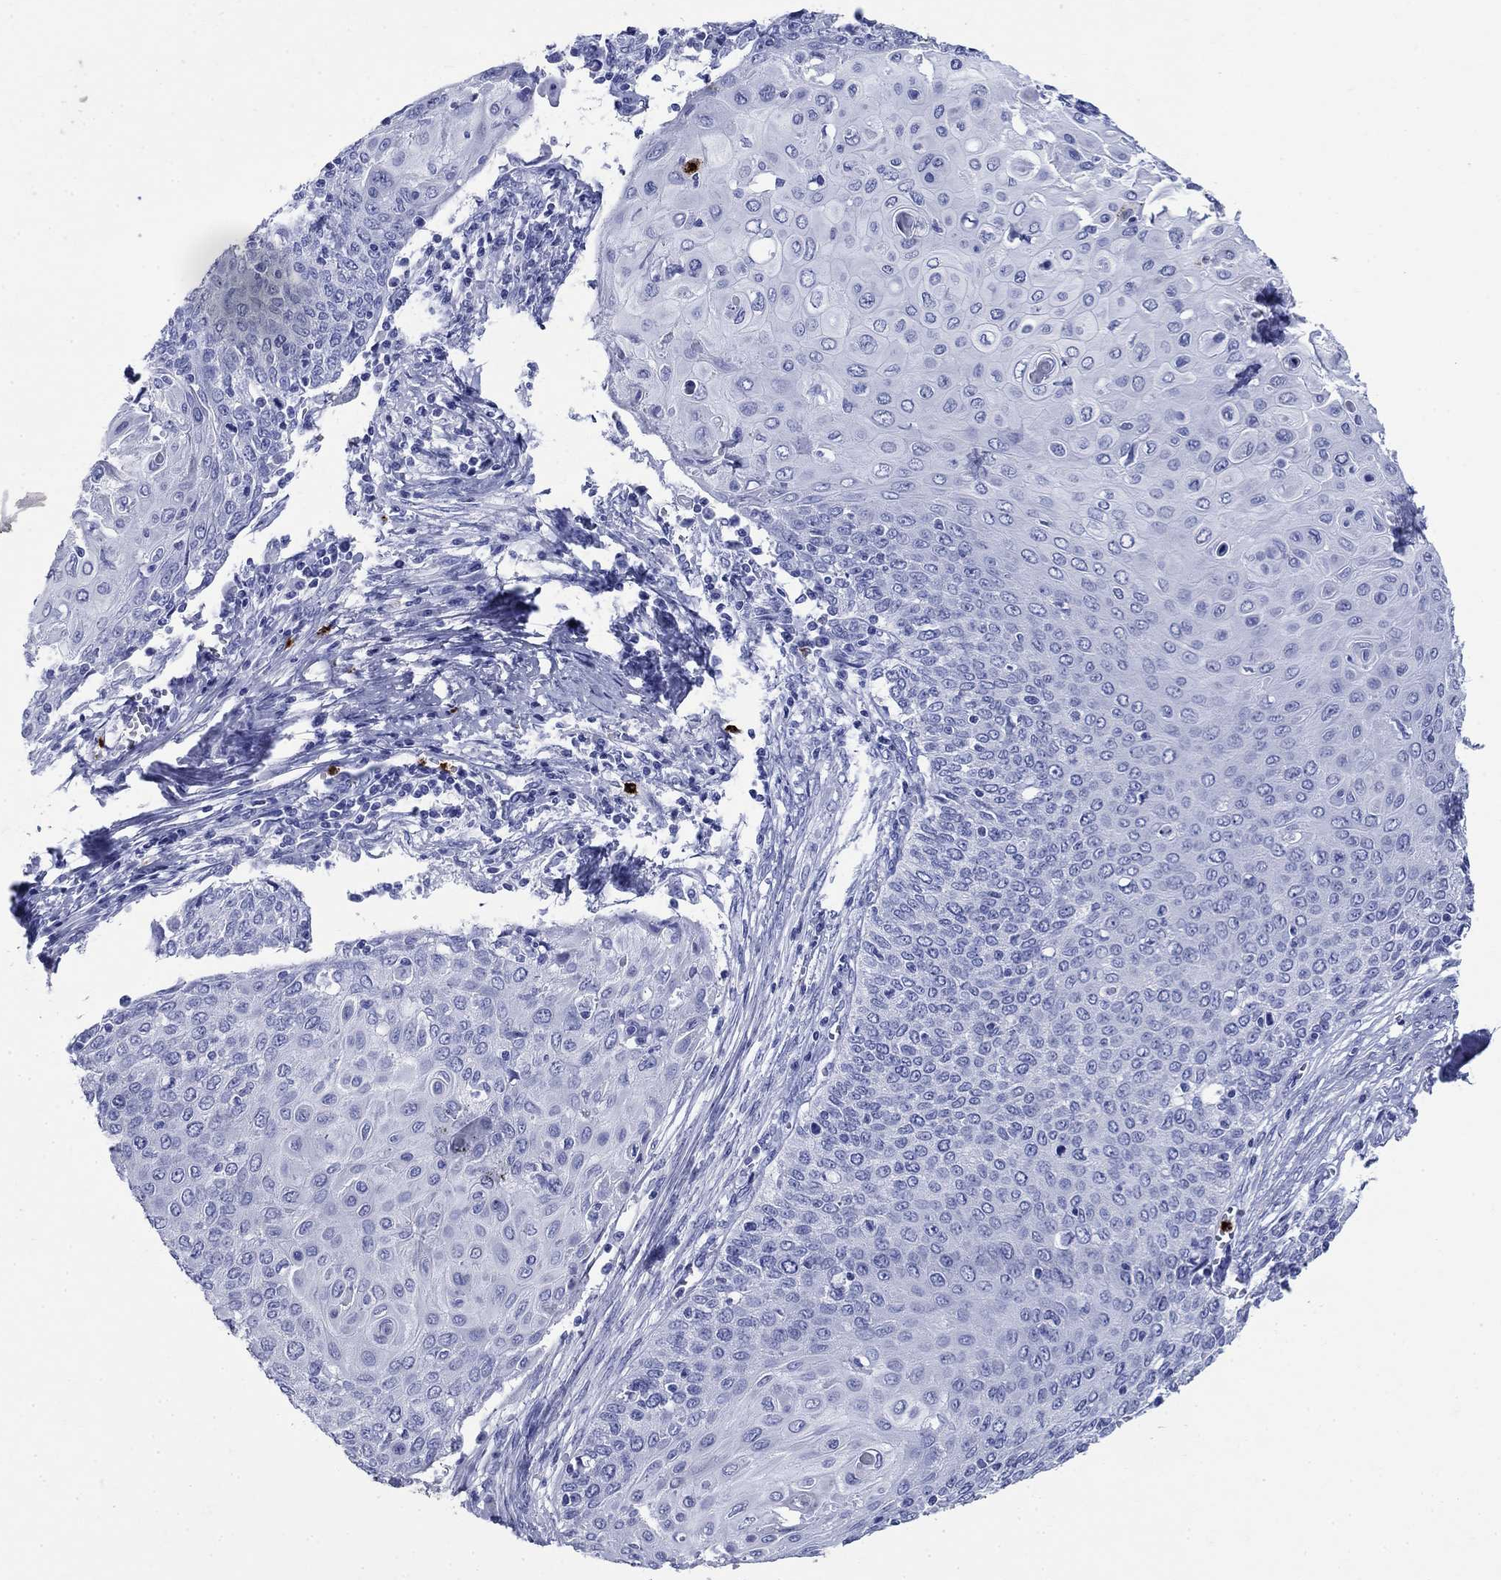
{"staining": {"intensity": "negative", "quantity": "none", "location": "none"}, "tissue": "cervical cancer", "cell_type": "Tumor cells", "image_type": "cancer", "snomed": [{"axis": "morphology", "description": "Squamous cell carcinoma, NOS"}, {"axis": "topography", "description": "Cervix"}], "caption": "Cervical squamous cell carcinoma stained for a protein using IHC demonstrates no expression tumor cells.", "gene": "AZU1", "patient": {"sex": "female", "age": 39}}